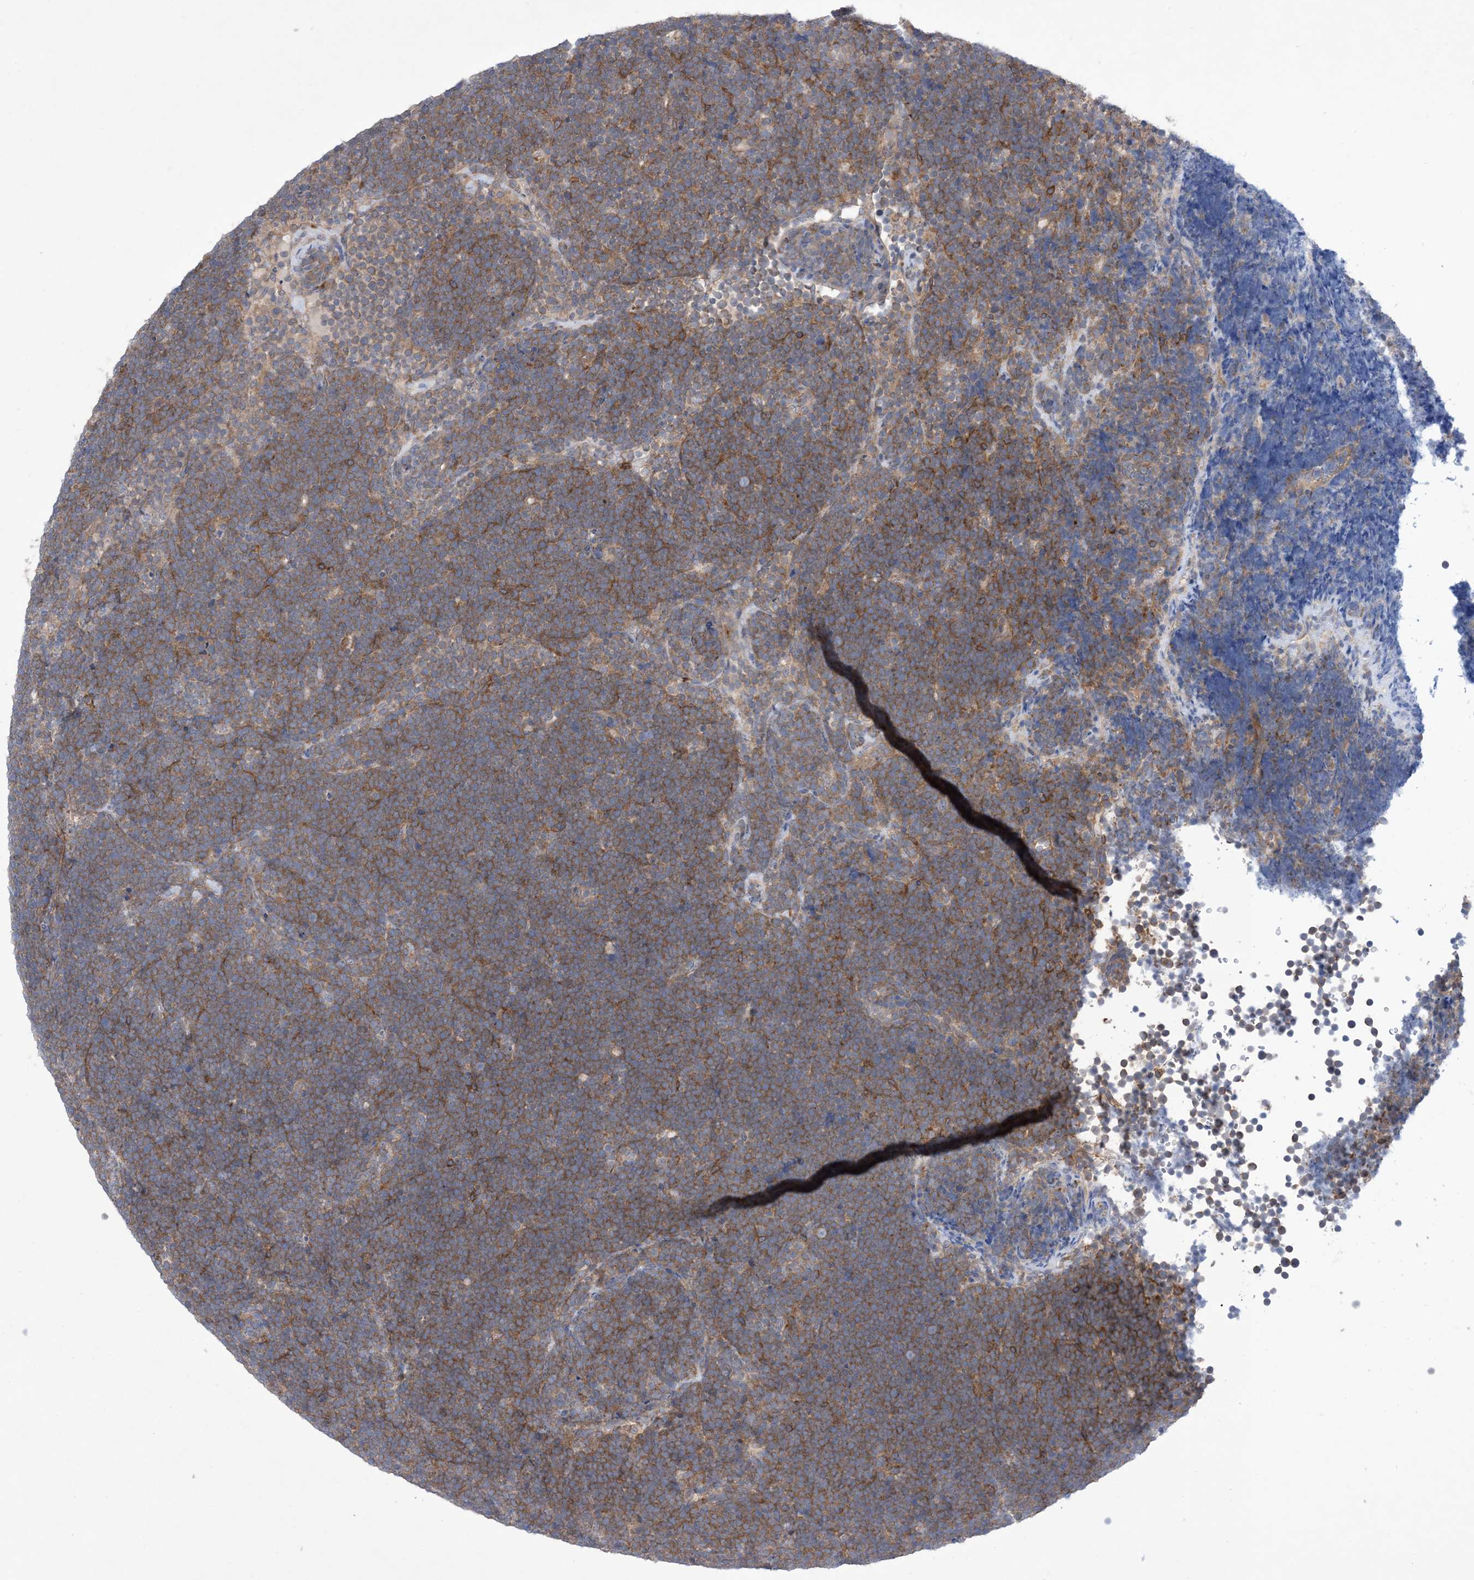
{"staining": {"intensity": "moderate", "quantity": ">75%", "location": "cytoplasmic/membranous"}, "tissue": "lymphoma", "cell_type": "Tumor cells", "image_type": "cancer", "snomed": [{"axis": "morphology", "description": "Malignant lymphoma, non-Hodgkin's type, High grade"}, {"axis": "topography", "description": "Lymph node"}], "caption": "This micrograph shows IHC staining of human malignant lymphoma, non-Hodgkin's type (high-grade), with medium moderate cytoplasmic/membranous expression in about >75% of tumor cells.", "gene": "EHBP1", "patient": {"sex": "male", "age": 13}}